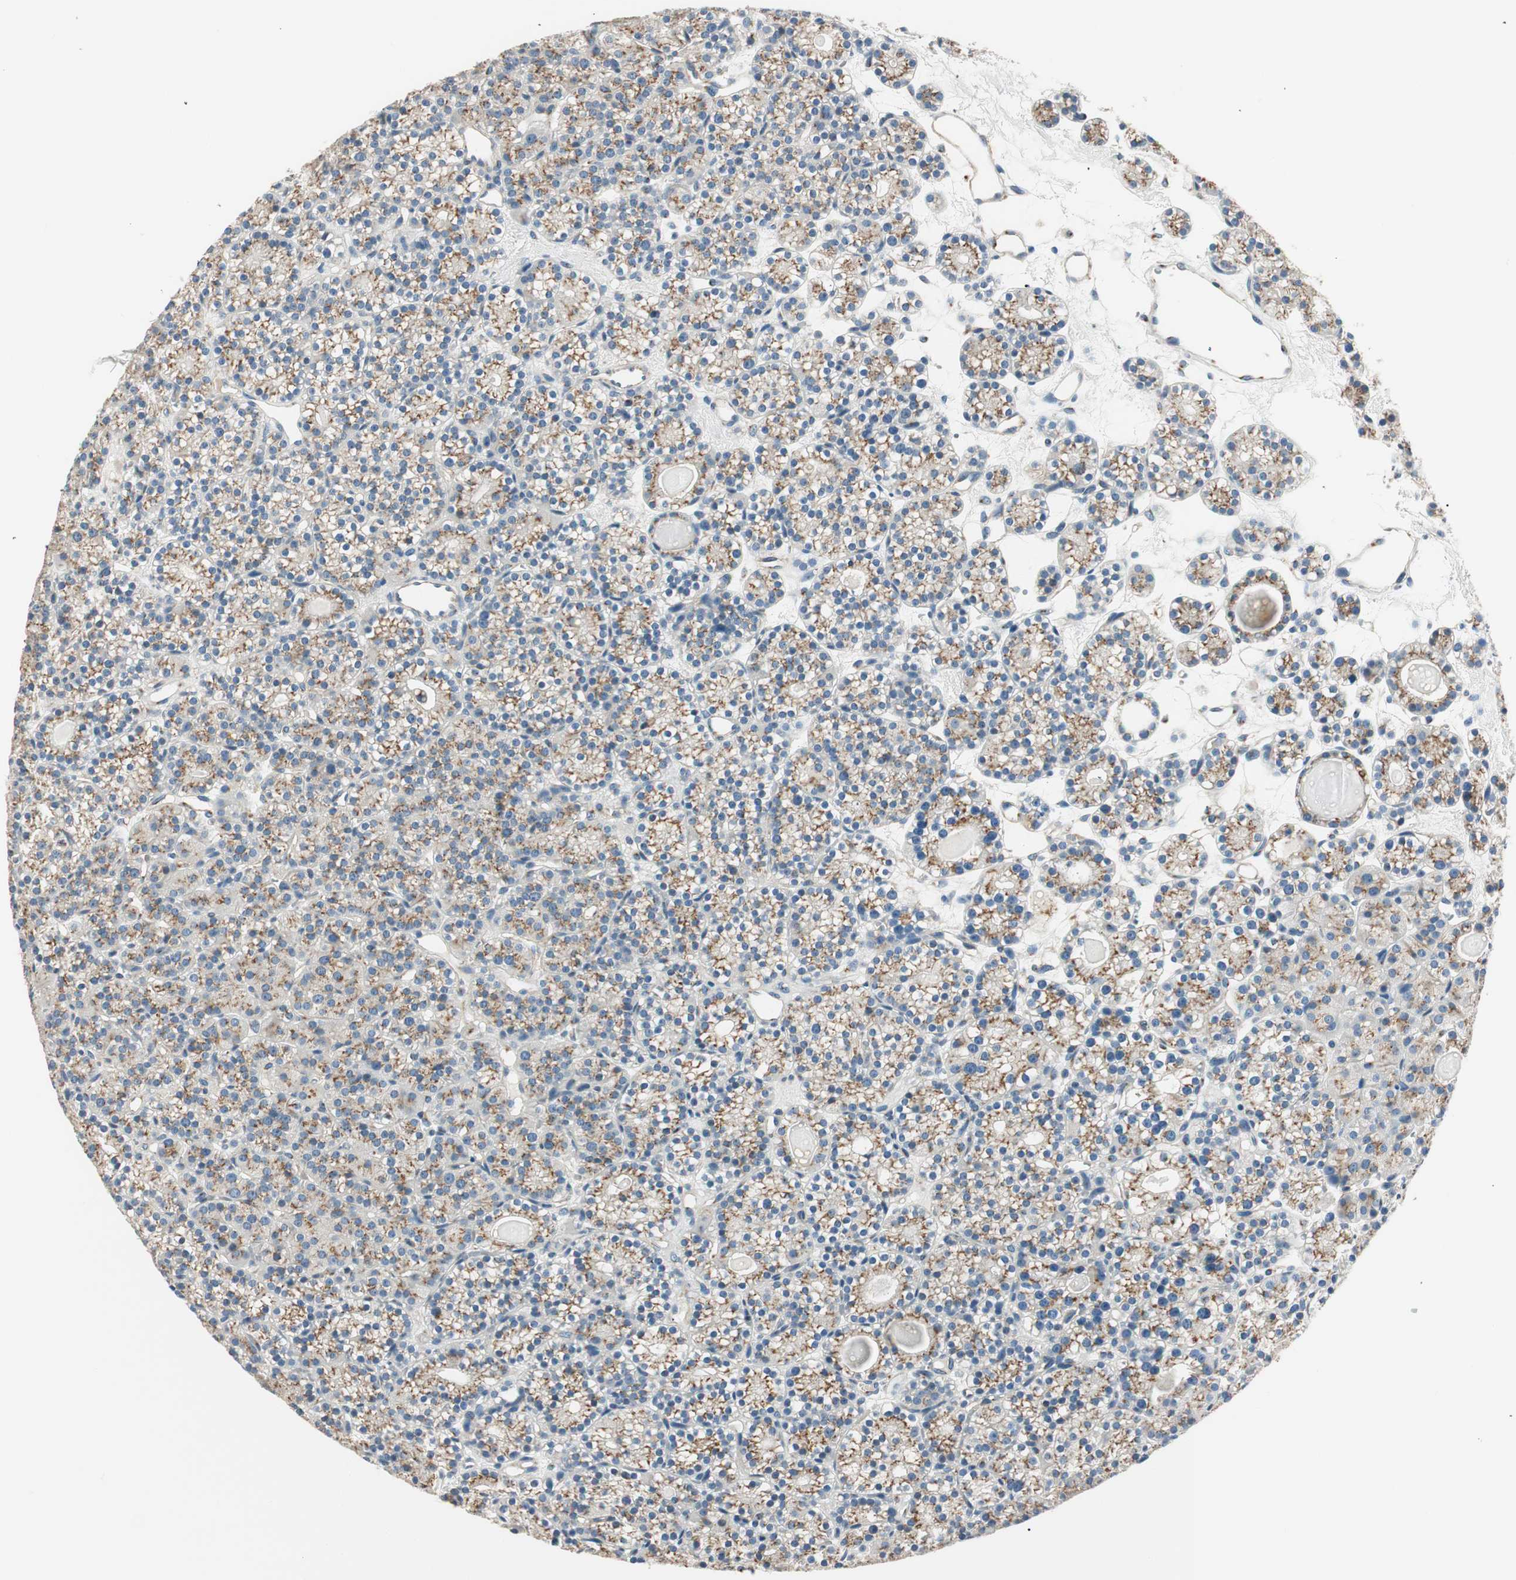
{"staining": {"intensity": "moderate", "quantity": ">75%", "location": "cytoplasmic/membranous"}, "tissue": "parathyroid gland", "cell_type": "Glandular cells", "image_type": "normal", "snomed": [{"axis": "morphology", "description": "Normal tissue, NOS"}, {"axis": "topography", "description": "Parathyroid gland"}], "caption": "The micrograph exhibits staining of normal parathyroid gland, revealing moderate cytoplasmic/membranous protein expression (brown color) within glandular cells.", "gene": "TMF1", "patient": {"sex": "female", "age": 64}}